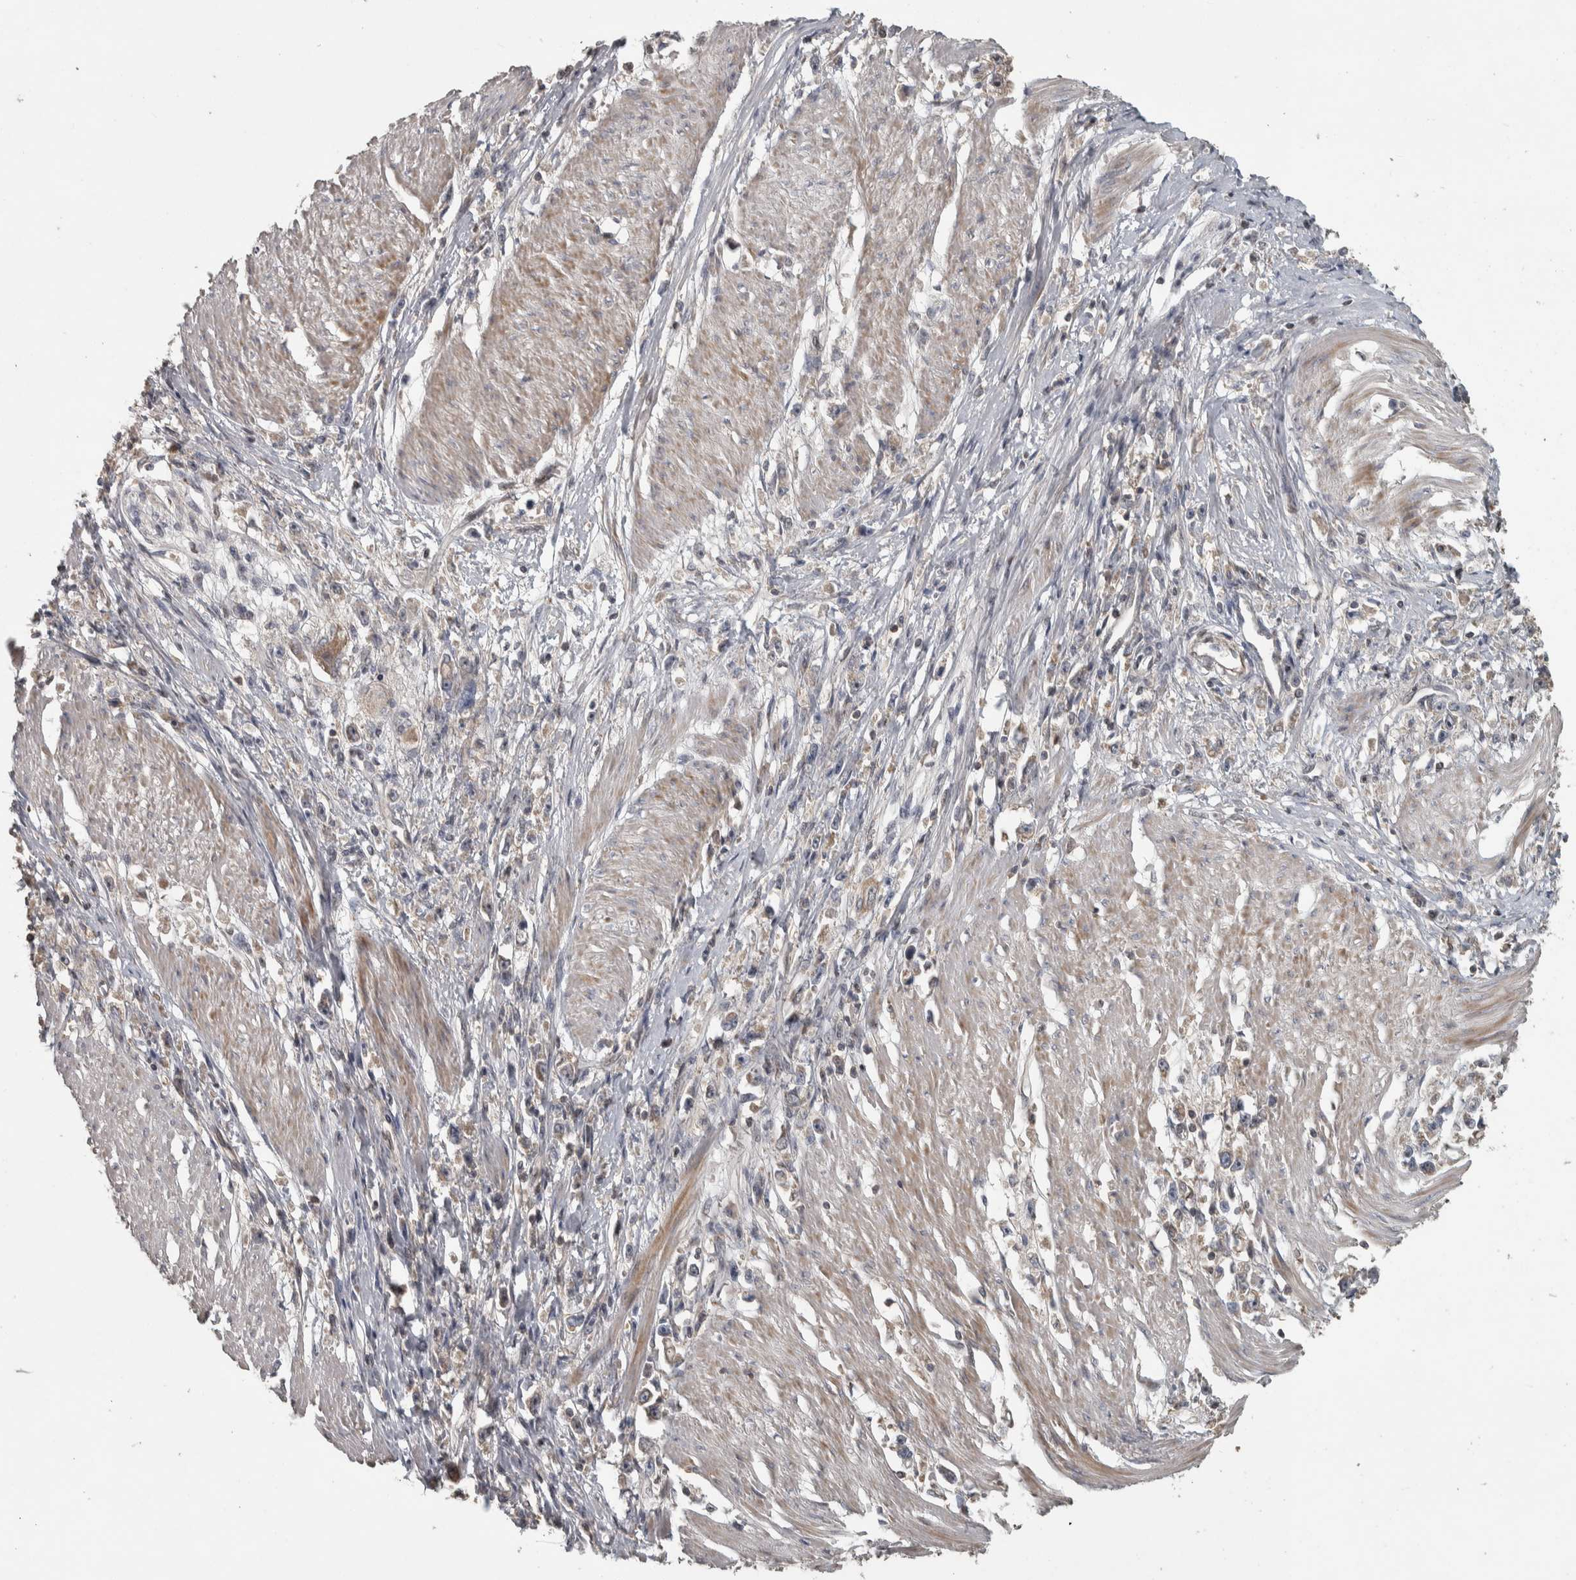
{"staining": {"intensity": "weak", "quantity": "<25%", "location": "cytoplasmic/membranous"}, "tissue": "stomach cancer", "cell_type": "Tumor cells", "image_type": "cancer", "snomed": [{"axis": "morphology", "description": "Adenocarcinoma, NOS"}, {"axis": "topography", "description": "Stomach"}], "caption": "Histopathology image shows no protein expression in tumor cells of stomach adenocarcinoma tissue.", "gene": "ERAL1", "patient": {"sex": "female", "age": 59}}